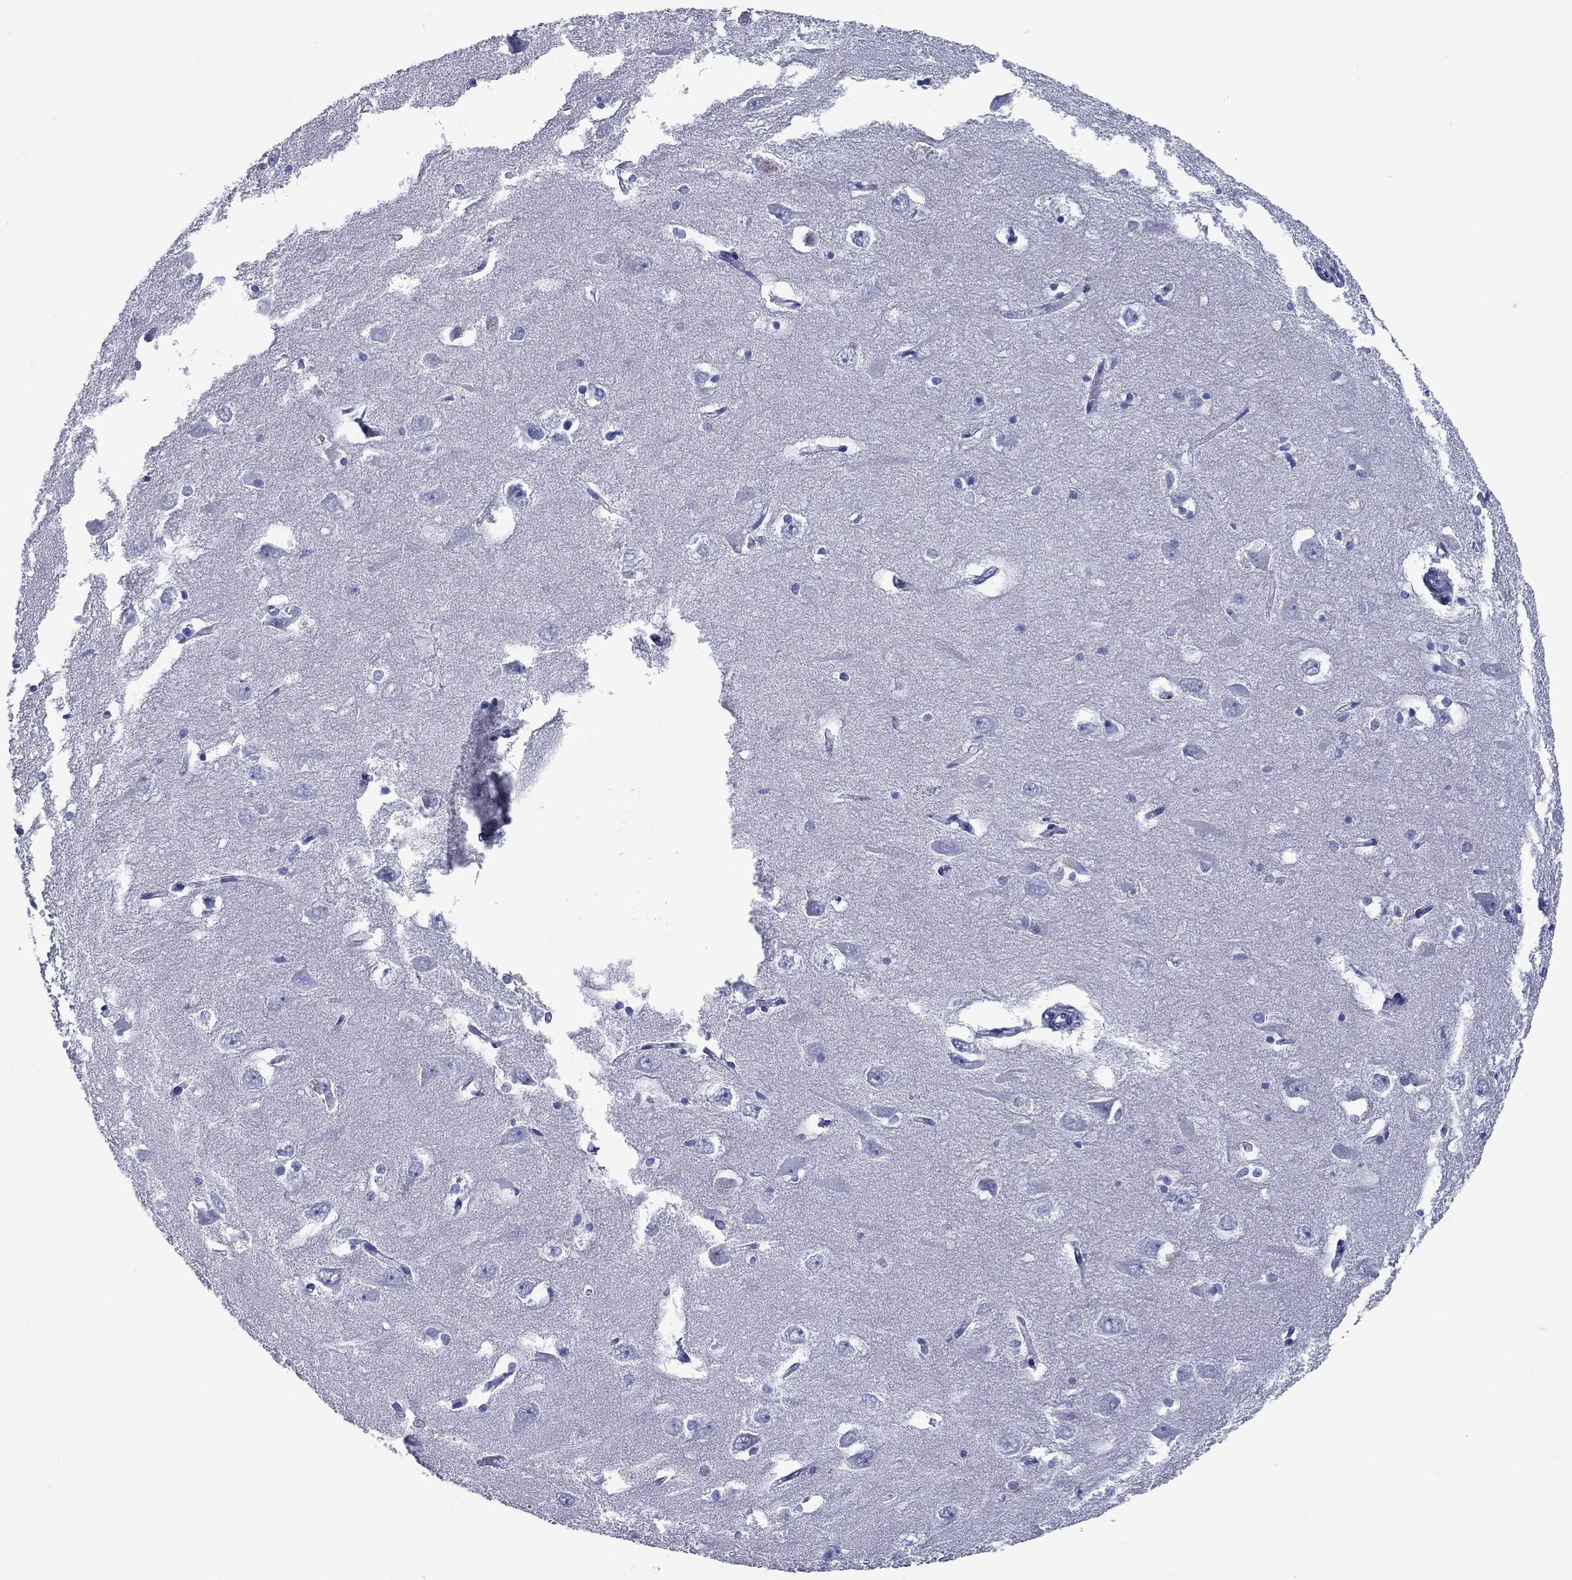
{"staining": {"intensity": "negative", "quantity": "none", "location": "none"}, "tissue": "hippocampus", "cell_type": "Glial cells", "image_type": "normal", "snomed": [{"axis": "morphology", "description": "Normal tissue, NOS"}, {"axis": "topography", "description": "Lateral ventricle wall"}, {"axis": "topography", "description": "Hippocampus"}], "caption": "Immunohistochemistry (IHC) of benign hippocampus exhibits no positivity in glial cells.", "gene": "CCNA1", "patient": {"sex": "female", "age": 63}}